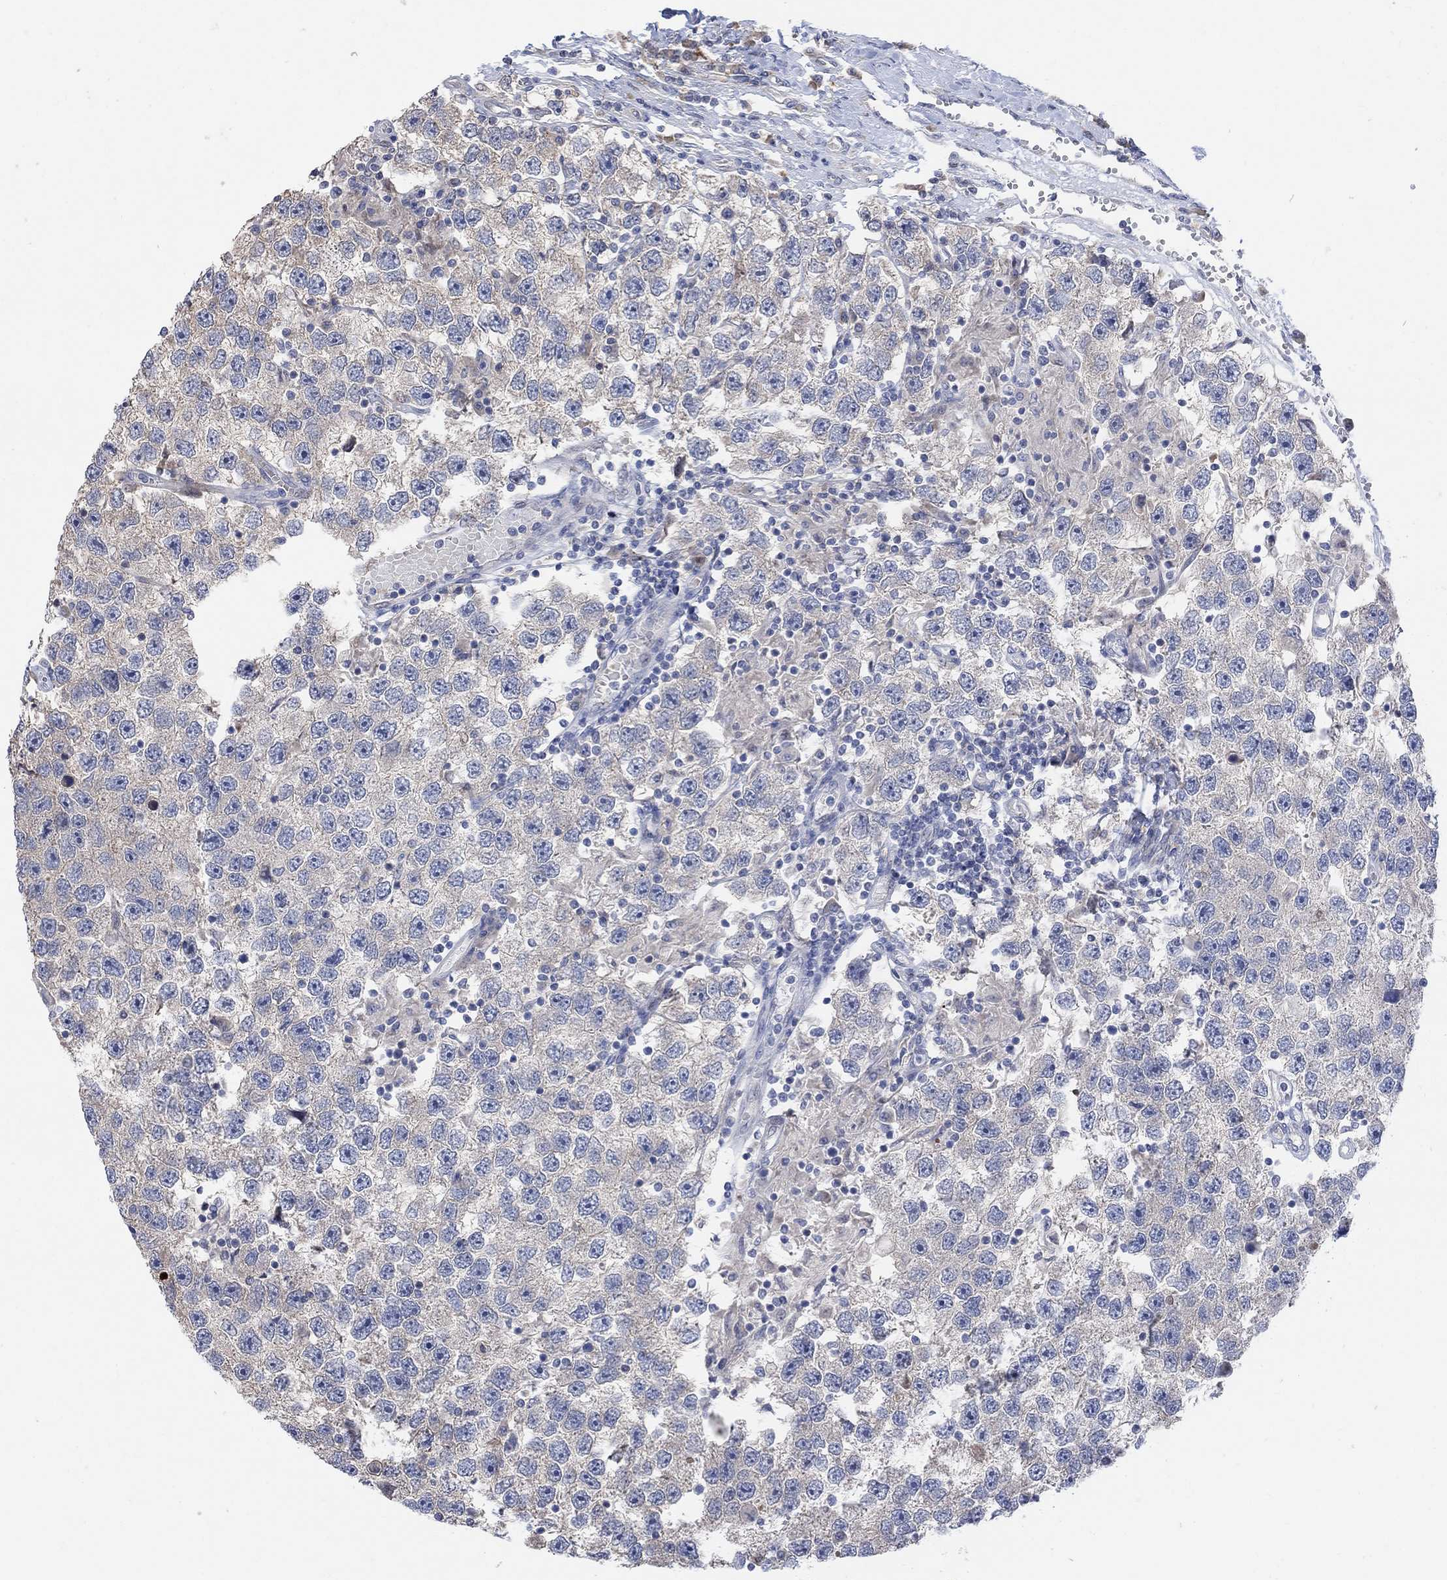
{"staining": {"intensity": "negative", "quantity": "none", "location": "none"}, "tissue": "testis cancer", "cell_type": "Tumor cells", "image_type": "cancer", "snomed": [{"axis": "morphology", "description": "Seminoma, NOS"}, {"axis": "topography", "description": "Testis"}], "caption": "This is an immunohistochemistry image of testis cancer. There is no expression in tumor cells.", "gene": "CNTF", "patient": {"sex": "male", "age": 26}}